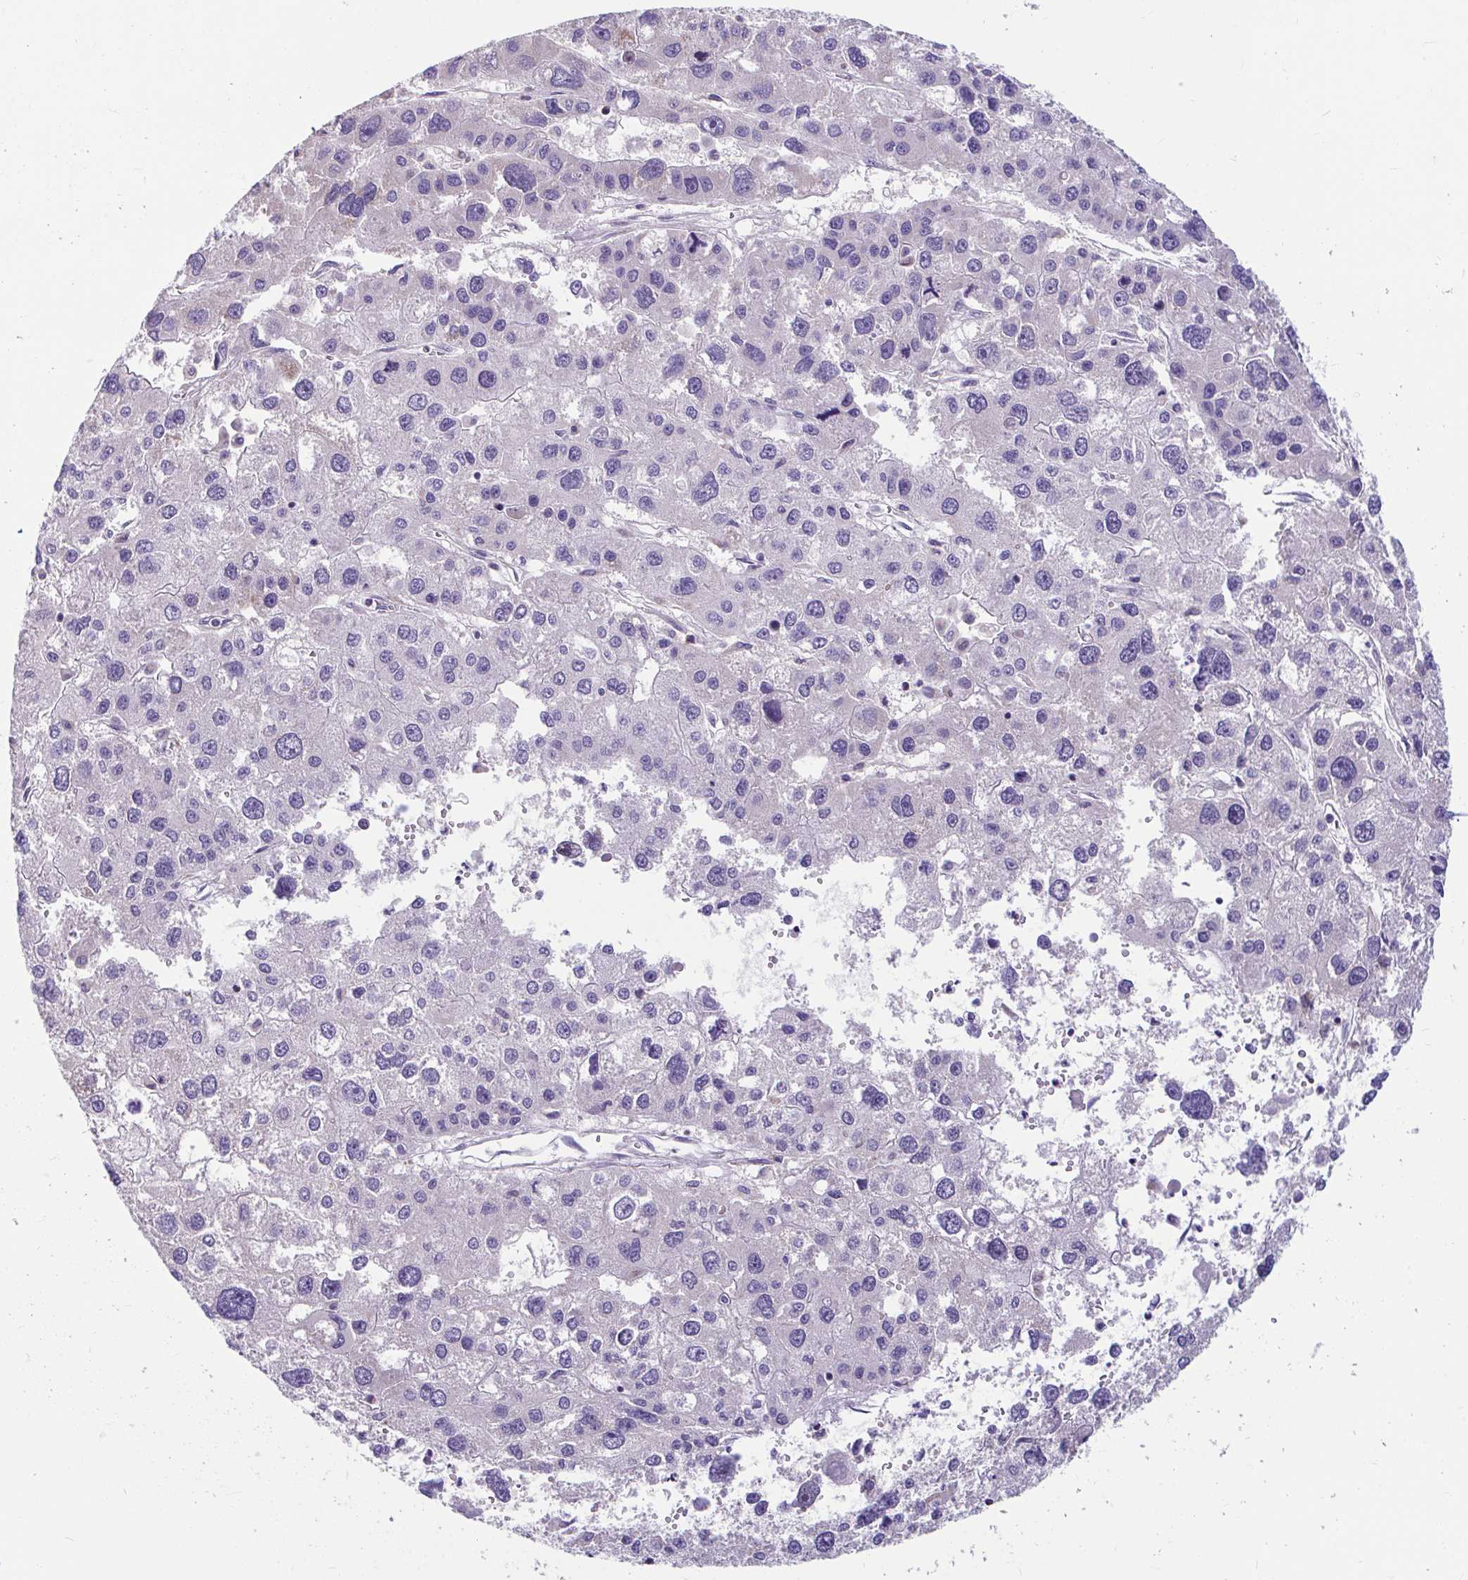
{"staining": {"intensity": "negative", "quantity": "none", "location": "none"}, "tissue": "liver cancer", "cell_type": "Tumor cells", "image_type": "cancer", "snomed": [{"axis": "morphology", "description": "Carcinoma, Hepatocellular, NOS"}, {"axis": "topography", "description": "Liver"}], "caption": "Tumor cells show no significant staining in hepatocellular carcinoma (liver).", "gene": "OR13A1", "patient": {"sex": "male", "age": 73}}